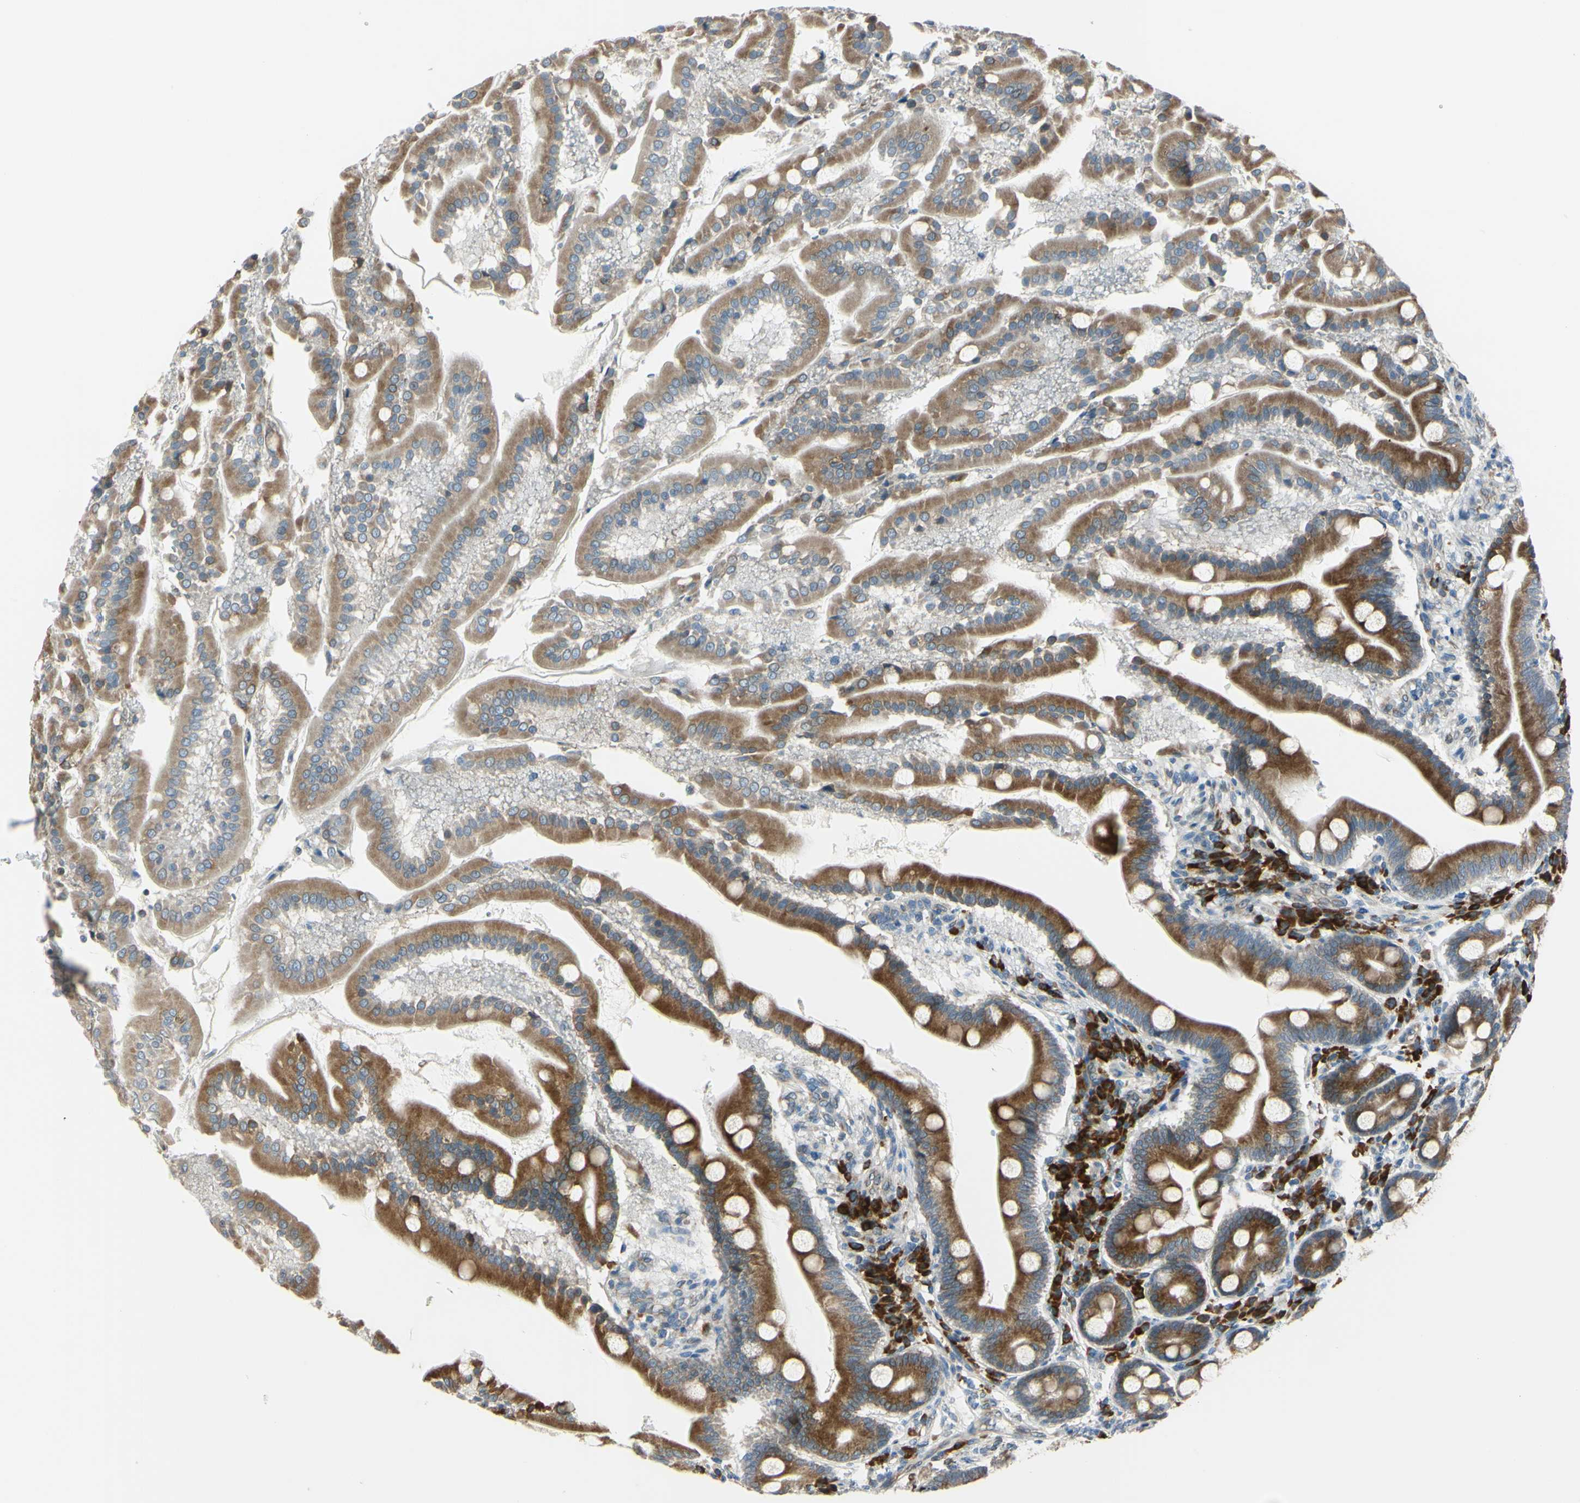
{"staining": {"intensity": "strong", "quantity": ">75%", "location": "cytoplasmic/membranous"}, "tissue": "duodenum", "cell_type": "Glandular cells", "image_type": "normal", "snomed": [{"axis": "morphology", "description": "Normal tissue, NOS"}, {"axis": "topography", "description": "Duodenum"}], "caption": "Approximately >75% of glandular cells in unremarkable human duodenum show strong cytoplasmic/membranous protein expression as visualized by brown immunohistochemical staining.", "gene": "SELENOS", "patient": {"sex": "male", "age": 50}}